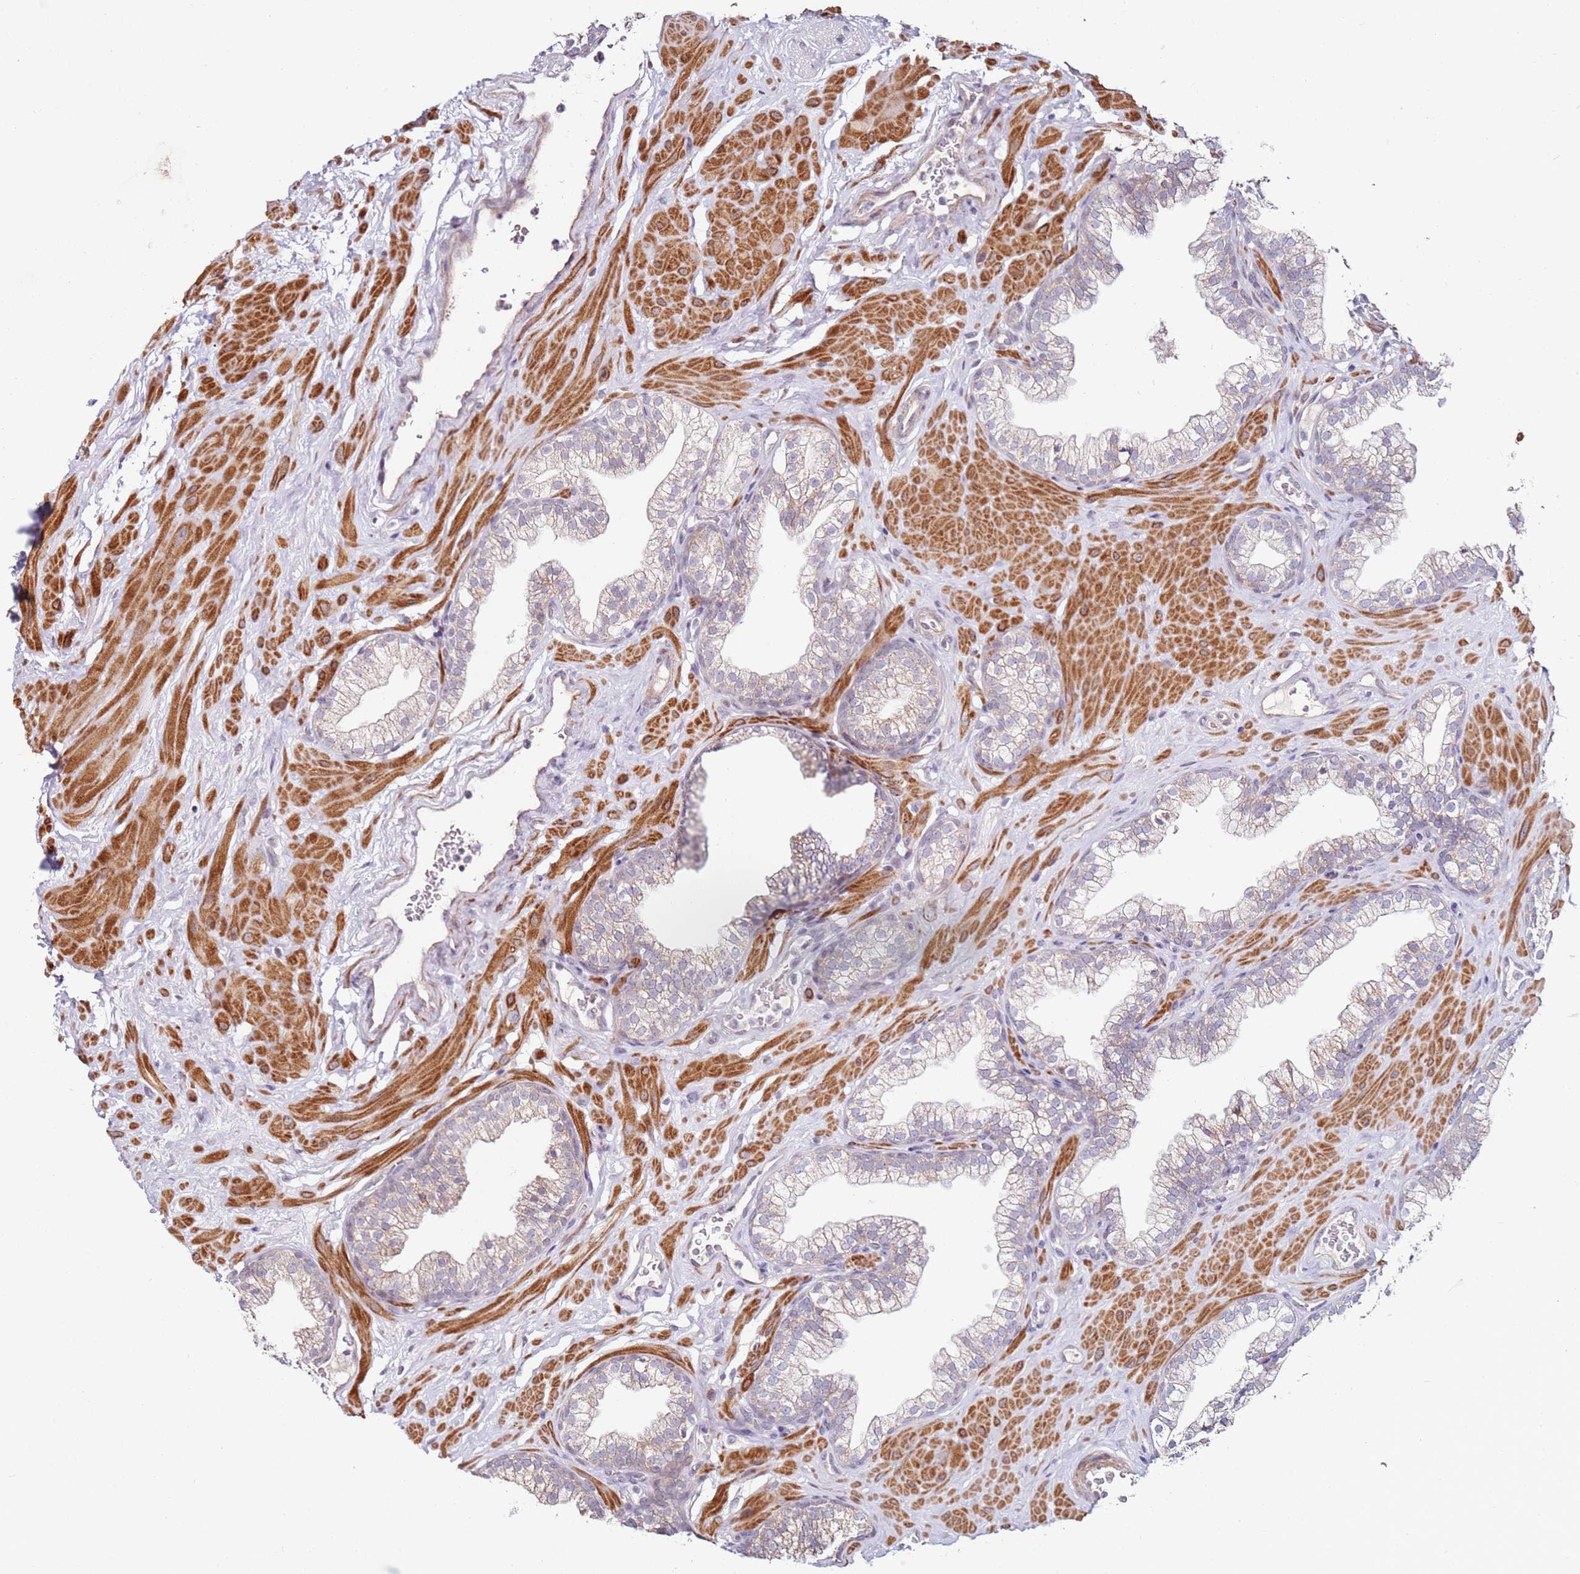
{"staining": {"intensity": "weak", "quantity": "25%-75%", "location": "cytoplasmic/membranous"}, "tissue": "prostate", "cell_type": "Glandular cells", "image_type": "normal", "snomed": [{"axis": "morphology", "description": "Normal tissue, NOS"}, {"axis": "morphology", "description": "Urothelial carcinoma, Low grade"}, {"axis": "topography", "description": "Urinary bladder"}, {"axis": "topography", "description": "Prostate"}], "caption": "A high-resolution micrograph shows immunohistochemistry (IHC) staining of normal prostate, which exhibits weak cytoplasmic/membranous staining in approximately 25%-75% of glandular cells.", "gene": "RARS2", "patient": {"sex": "male", "age": 60}}